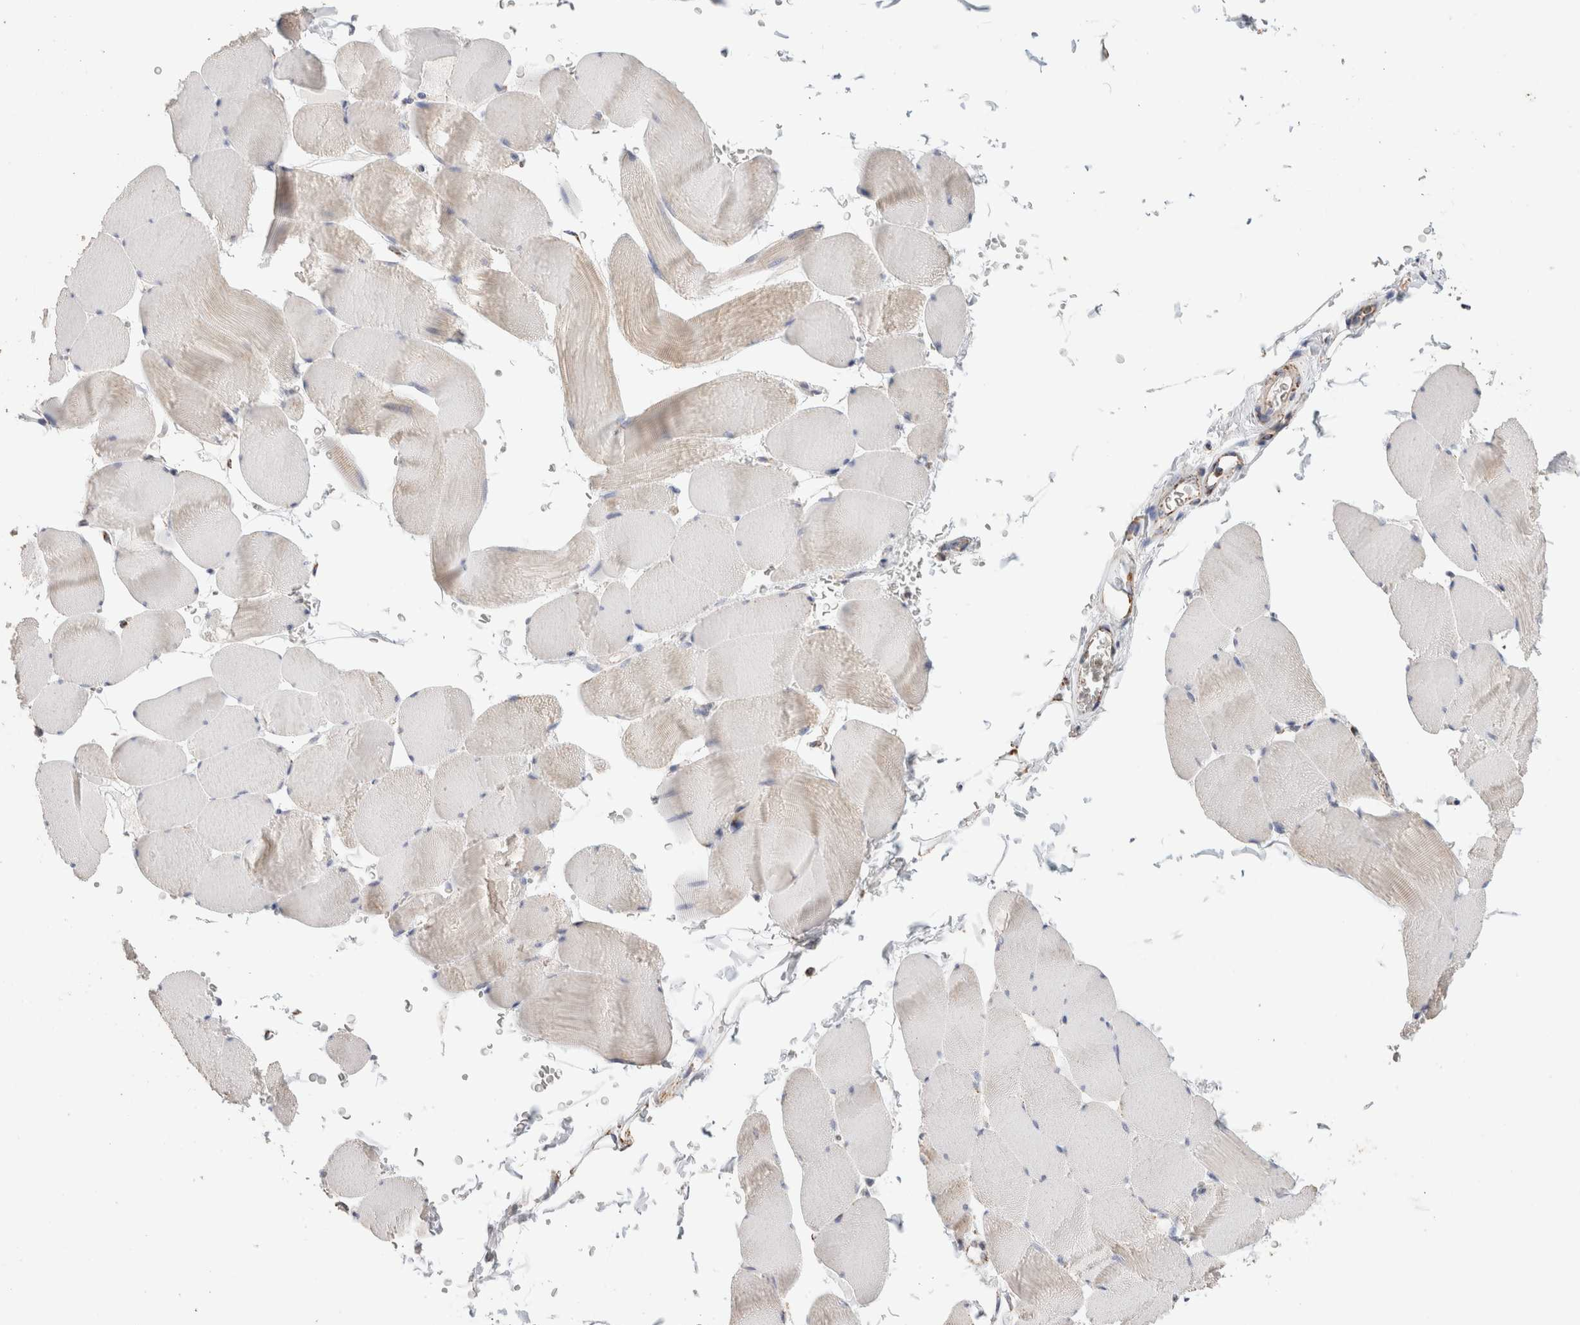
{"staining": {"intensity": "negative", "quantity": "none", "location": "none"}, "tissue": "skeletal muscle", "cell_type": "Myocytes", "image_type": "normal", "snomed": [{"axis": "morphology", "description": "Normal tissue, NOS"}, {"axis": "topography", "description": "Skeletal muscle"}], "caption": "This histopathology image is of unremarkable skeletal muscle stained with immunohistochemistry to label a protein in brown with the nuclei are counter-stained blue. There is no expression in myocytes.", "gene": "C1QBP", "patient": {"sex": "male", "age": 62}}